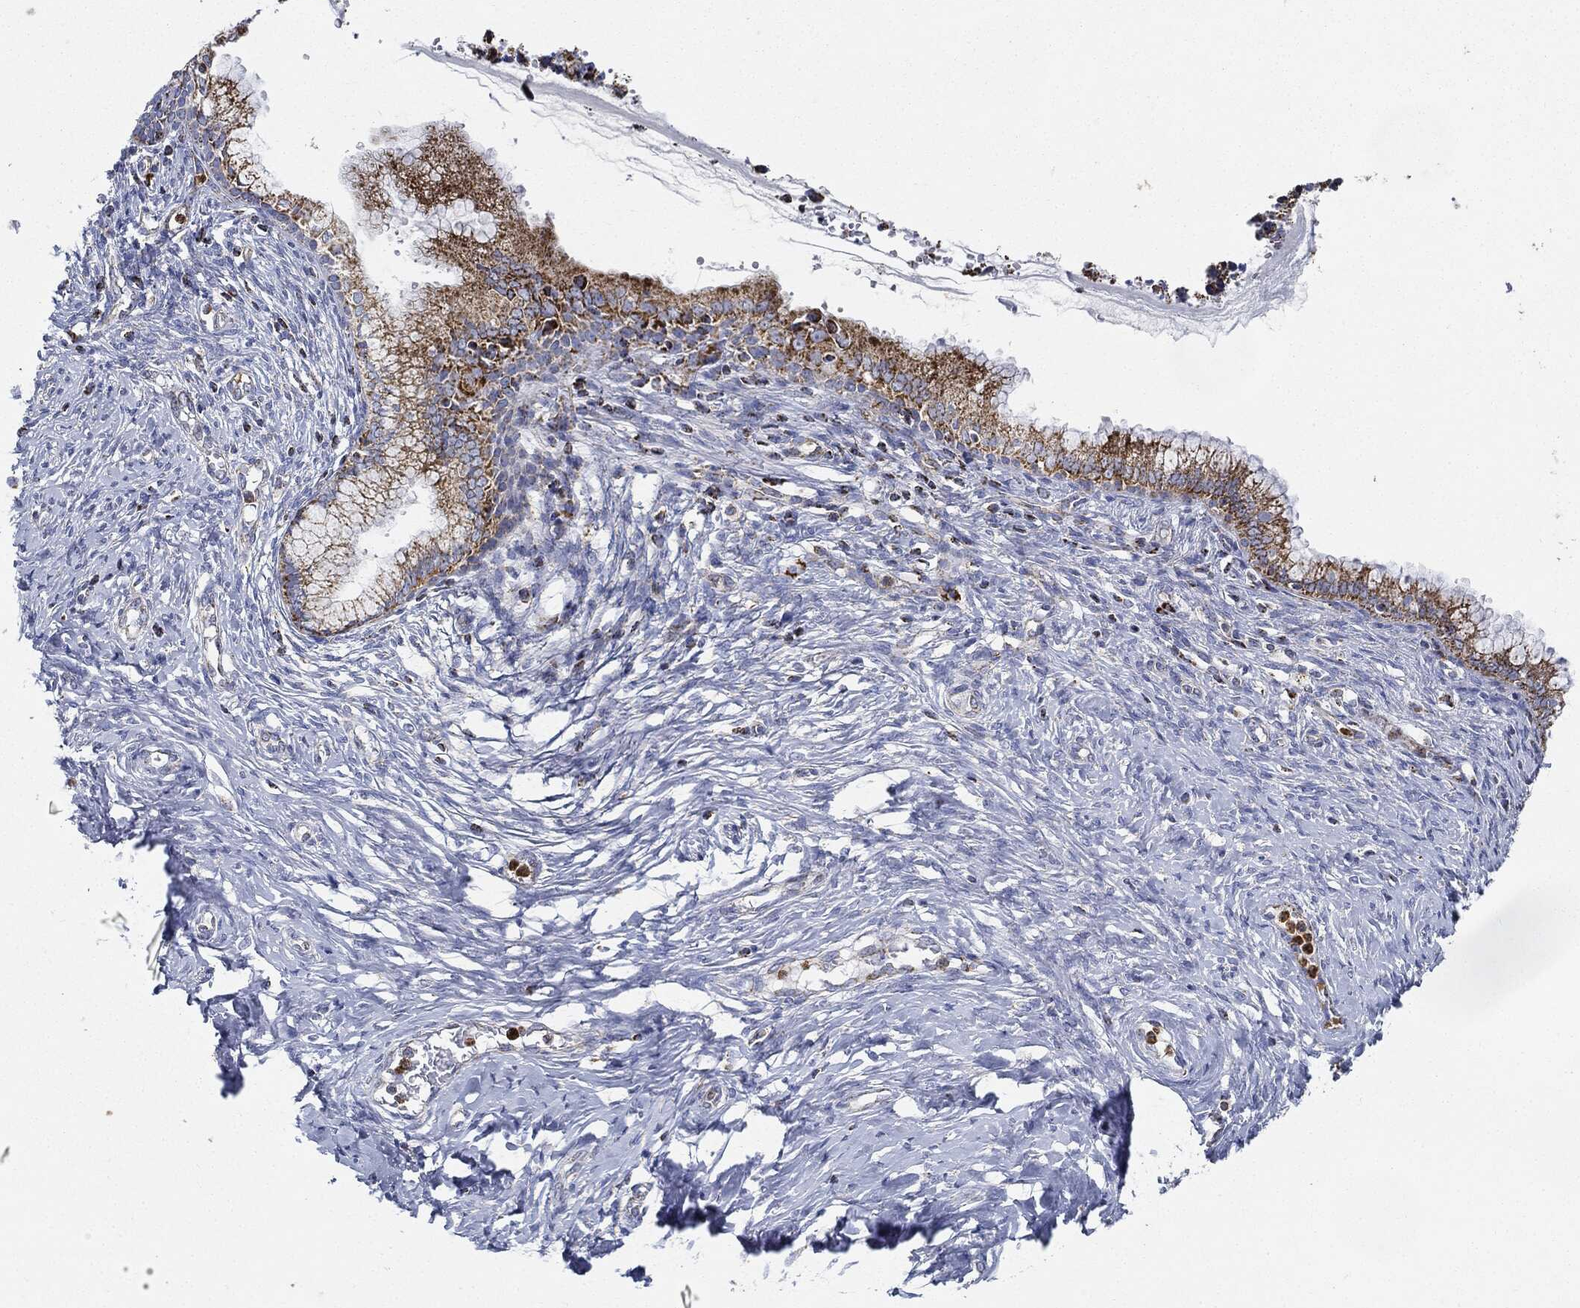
{"staining": {"intensity": "strong", "quantity": ">75%", "location": "cytoplasmic/membranous"}, "tissue": "cervical cancer", "cell_type": "Tumor cells", "image_type": "cancer", "snomed": [{"axis": "morphology", "description": "Squamous cell carcinoma, NOS"}, {"axis": "topography", "description": "Cervix"}], "caption": "Tumor cells display strong cytoplasmic/membranous positivity in about >75% of cells in cervical squamous cell carcinoma. The protein is shown in brown color, while the nuclei are stained blue.", "gene": "CAPN15", "patient": {"sex": "female", "age": 63}}